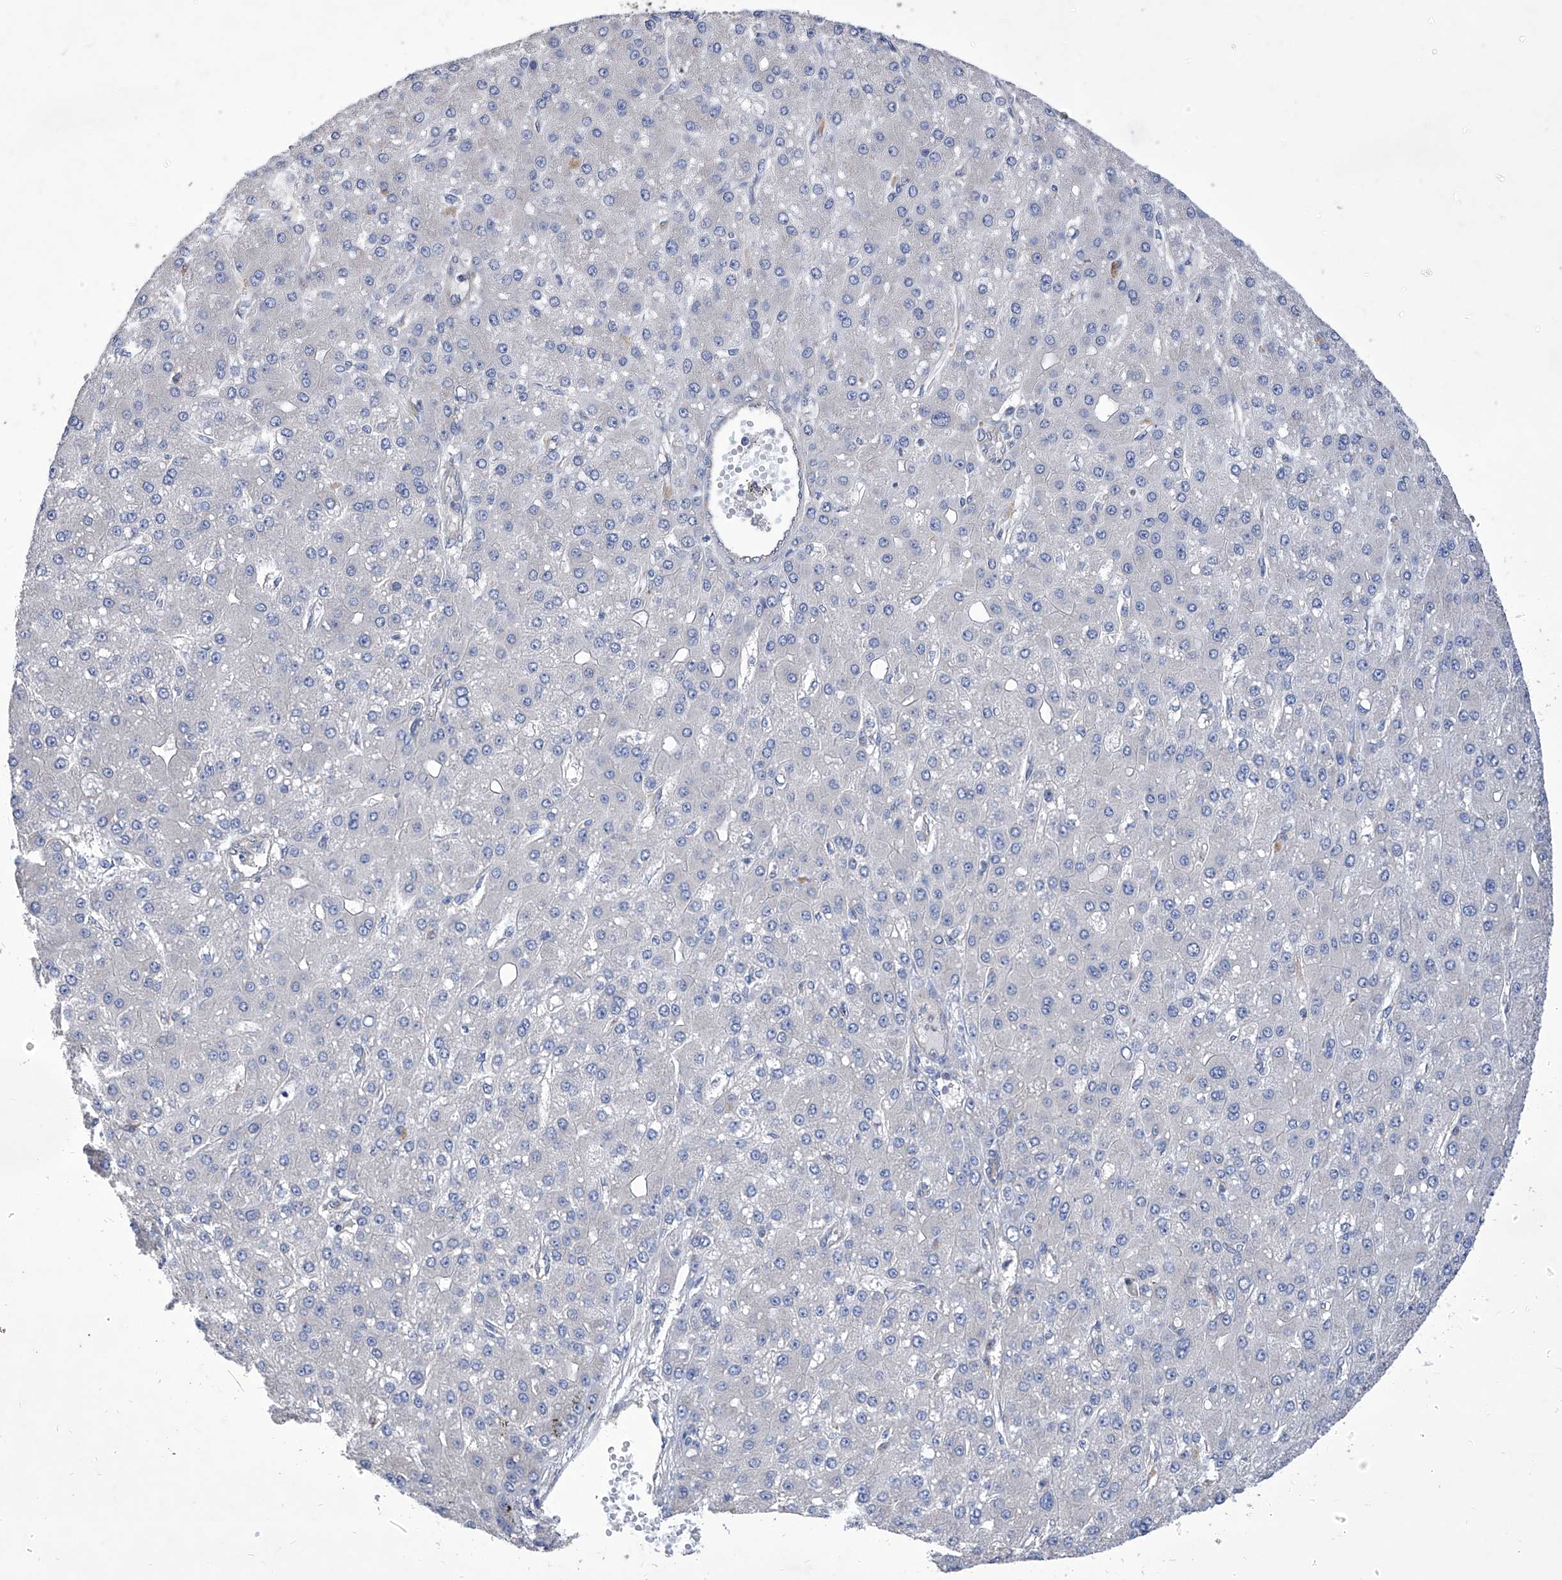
{"staining": {"intensity": "negative", "quantity": "none", "location": "none"}, "tissue": "liver cancer", "cell_type": "Tumor cells", "image_type": "cancer", "snomed": [{"axis": "morphology", "description": "Carcinoma, Hepatocellular, NOS"}, {"axis": "topography", "description": "Liver"}], "caption": "This is an immunohistochemistry (IHC) histopathology image of liver cancer. There is no expression in tumor cells.", "gene": "TJAP1", "patient": {"sex": "male", "age": 67}}